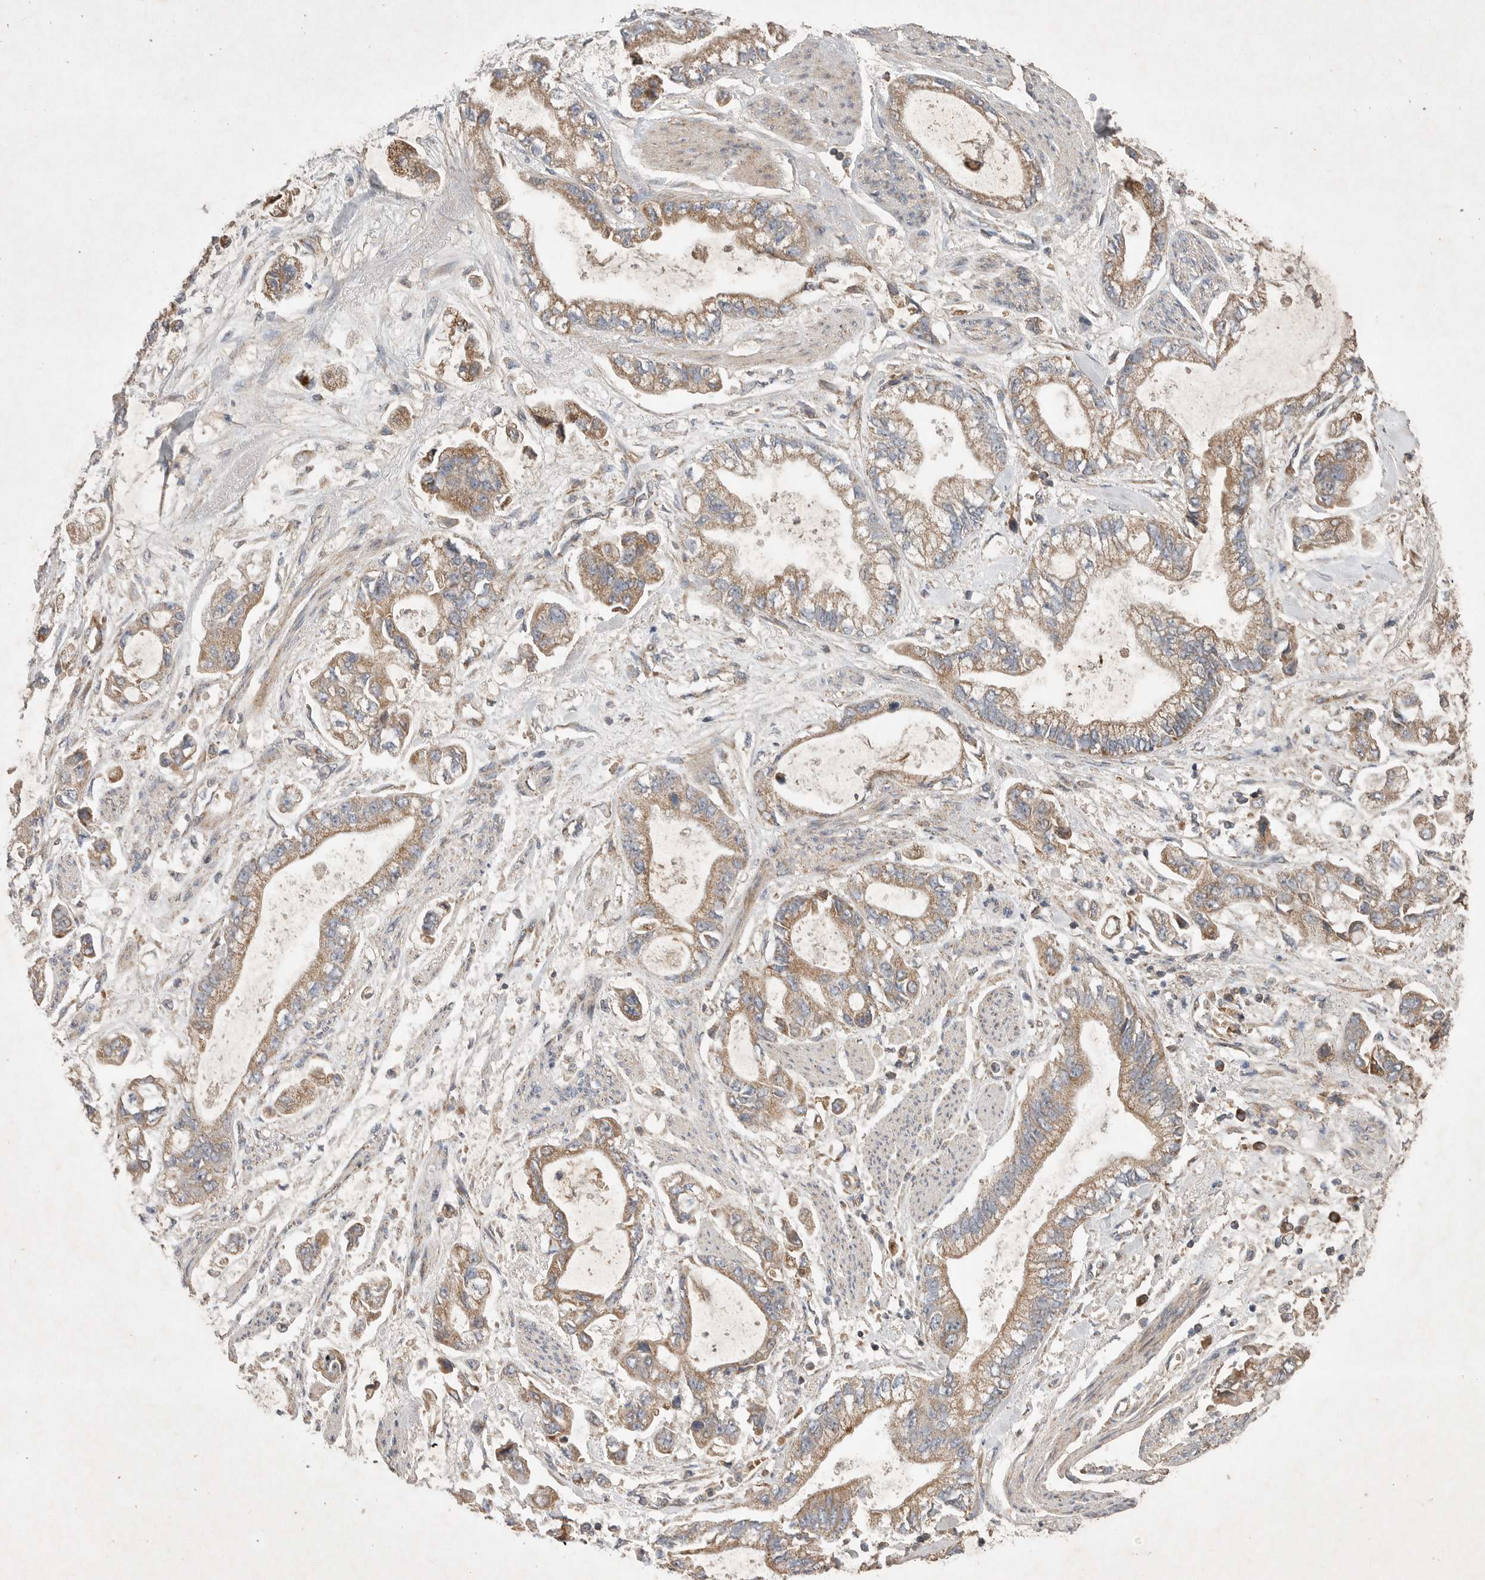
{"staining": {"intensity": "moderate", "quantity": ">75%", "location": "cytoplasmic/membranous"}, "tissue": "stomach cancer", "cell_type": "Tumor cells", "image_type": "cancer", "snomed": [{"axis": "morphology", "description": "Normal tissue, NOS"}, {"axis": "morphology", "description": "Adenocarcinoma, NOS"}, {"axis": "topography", "description": "Stomach"}], "caption": "This image shows immunohistochemistry (IHC) staining of human stomach cancer, with medium moderate cytoplasmic/membranous expression in approximately >75% of tumor cells.", "gene": "KIF21B", "patient": {"sex": "male", "age": 62}}